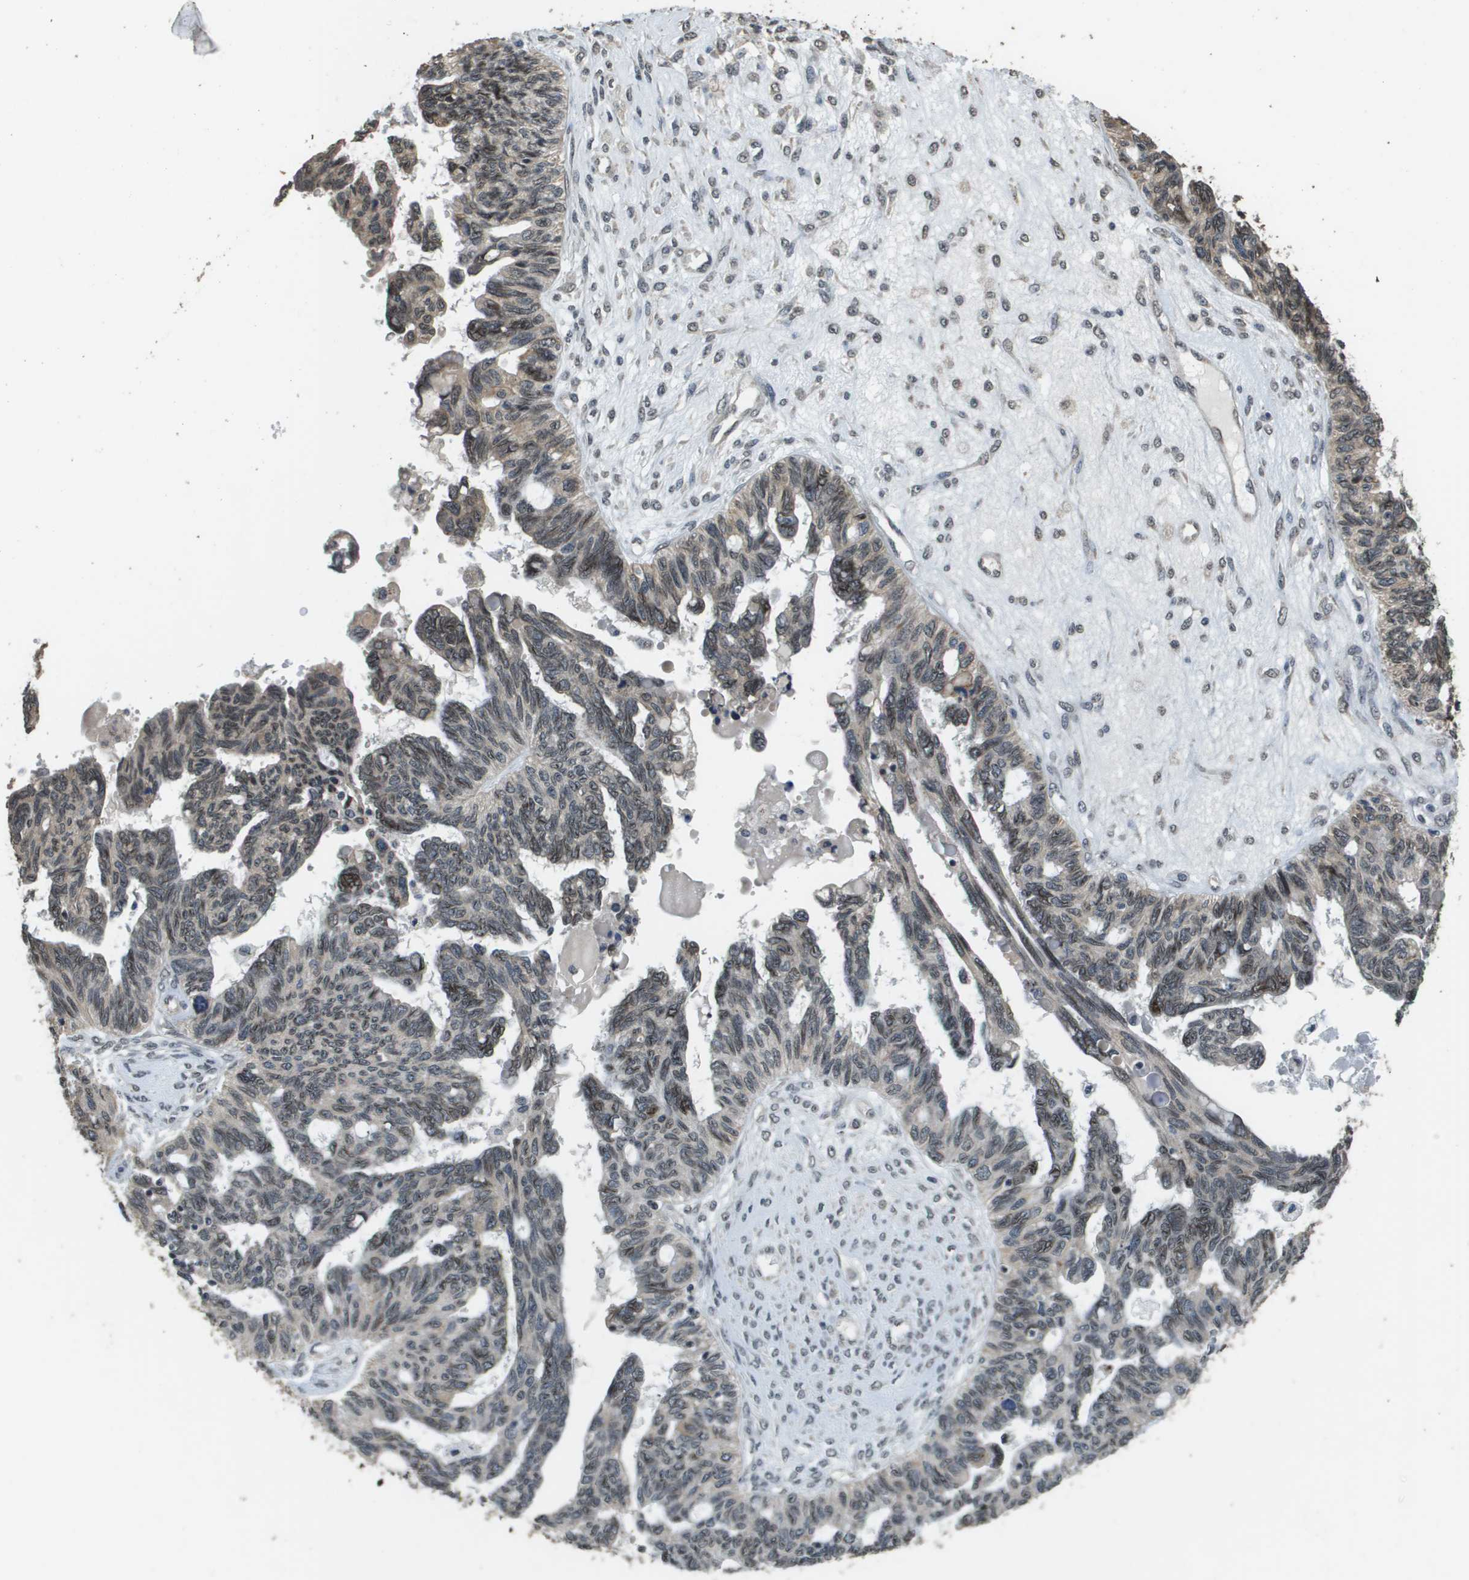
{"staining": {"intensity": "weak", "quantity": "25%-75%", "location": "cytoplasmic/membranous,nuclear"}, "tissue": "ovarian cancer", "cell_type": "Tumor cells", "image_type": "cancer", "snomed": [{"axis": "morphology", "description": "Cystadenocarcinoma, serous, NOS"}, {"axis": "topography", "description": "Ovary"}], "caption": "The histopathology image displays staining of ovarian serous cystadenocarcinoma, revealing weak cytoplasmic/membranous and nuclear protein expression (brown color) within tumor cells.", "gene": "FANCC", "patient": {"sex": "female", "age": 79}}